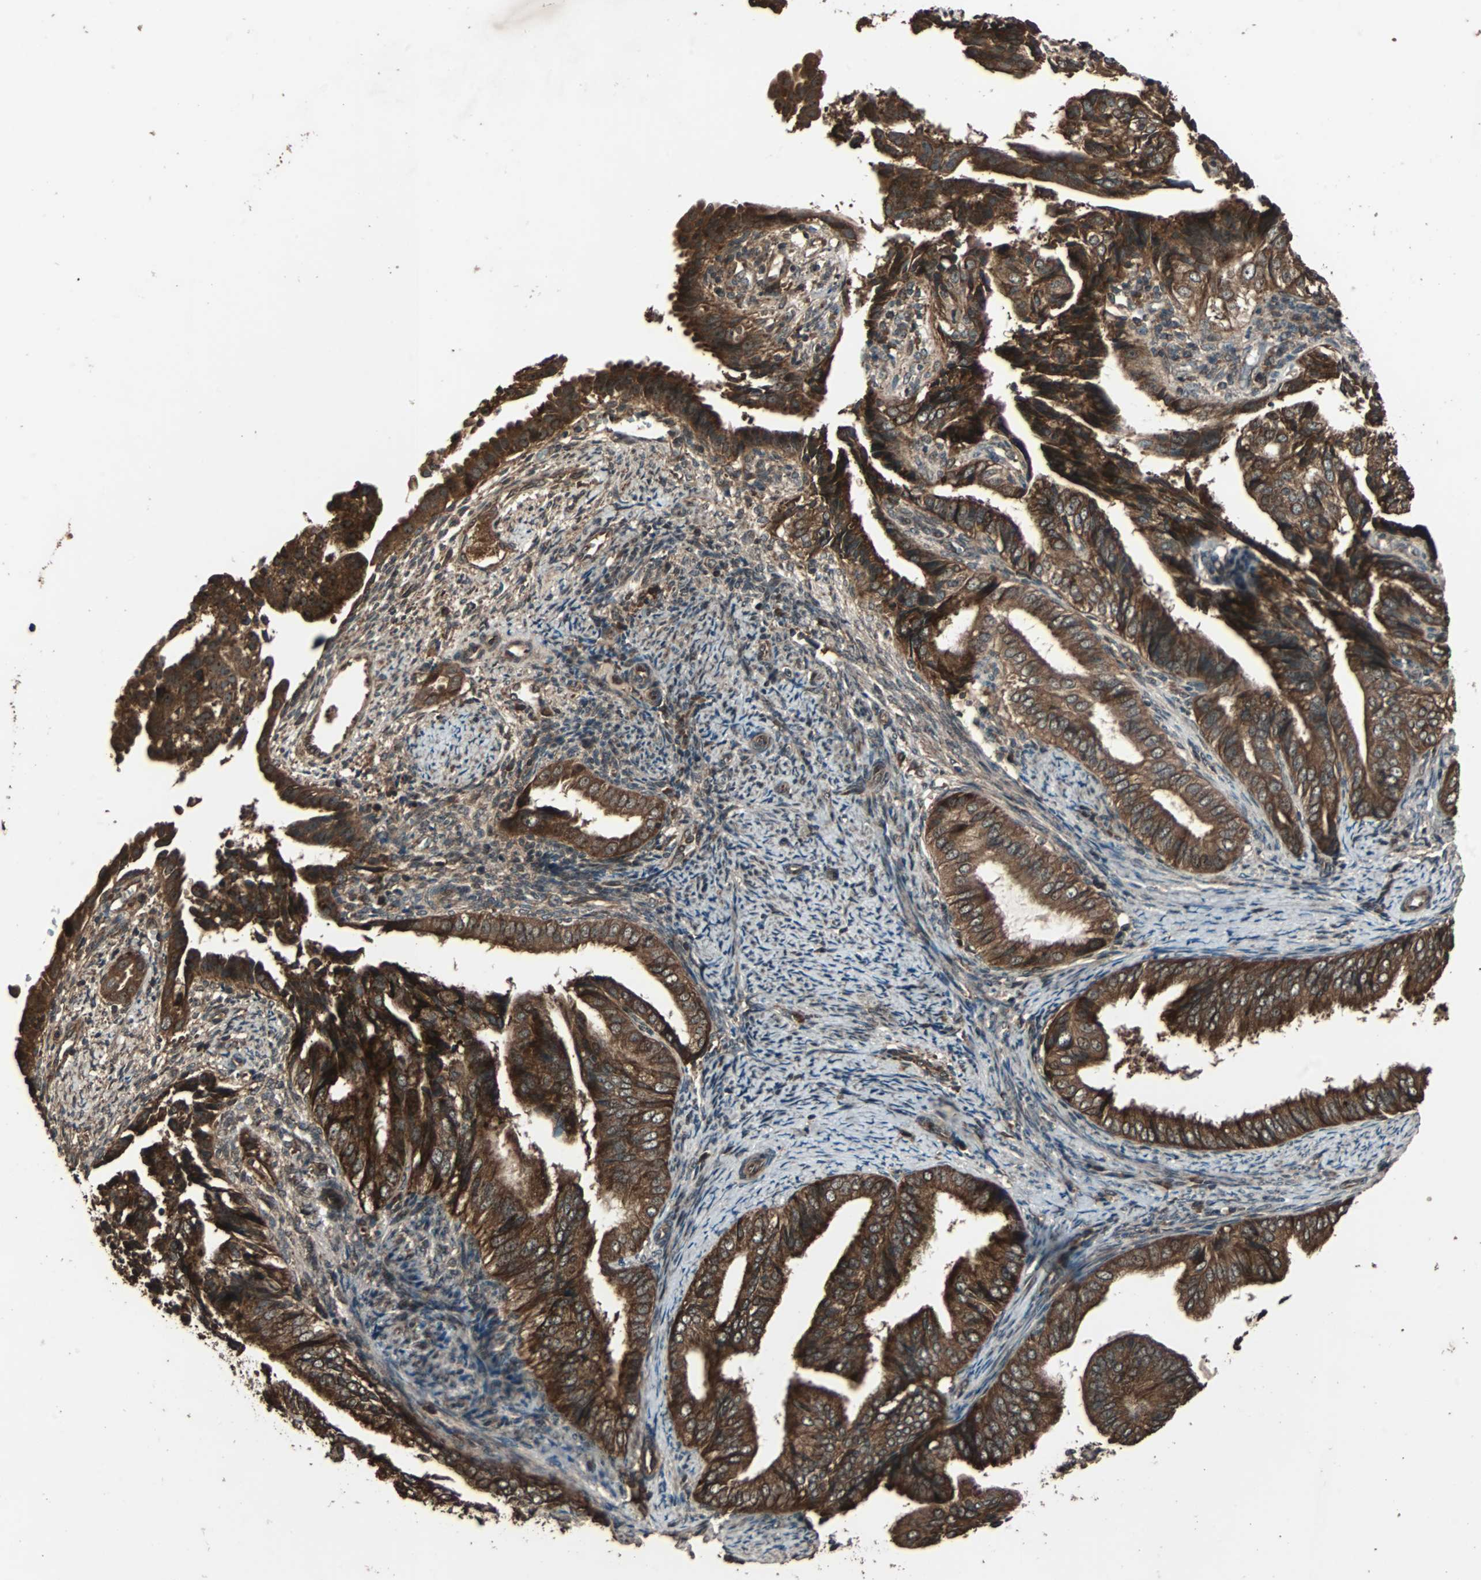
{"staining": {"intensity": "strong", "quantity": ">75%", "location": "cytoplasmic/membranous"}, "tissue": "endometrial cancer", "cell_type": "Tumor cells", "image_type": "cancer", "snomed": [{"axis": "morphology", "description": "Adenocarcinoma, NOS"}, {"axis": "topography", "description": "Endometrium"}], "caption": "About >75% of tumor cells in endometrial cancer (adenocarcinoma) show strong cytoplasmic/membranous protein staining as visualized by brown immunohistochemical staining.", "gene": "LAMTOR5", "patient": {"sex": "female", "age": 58}}